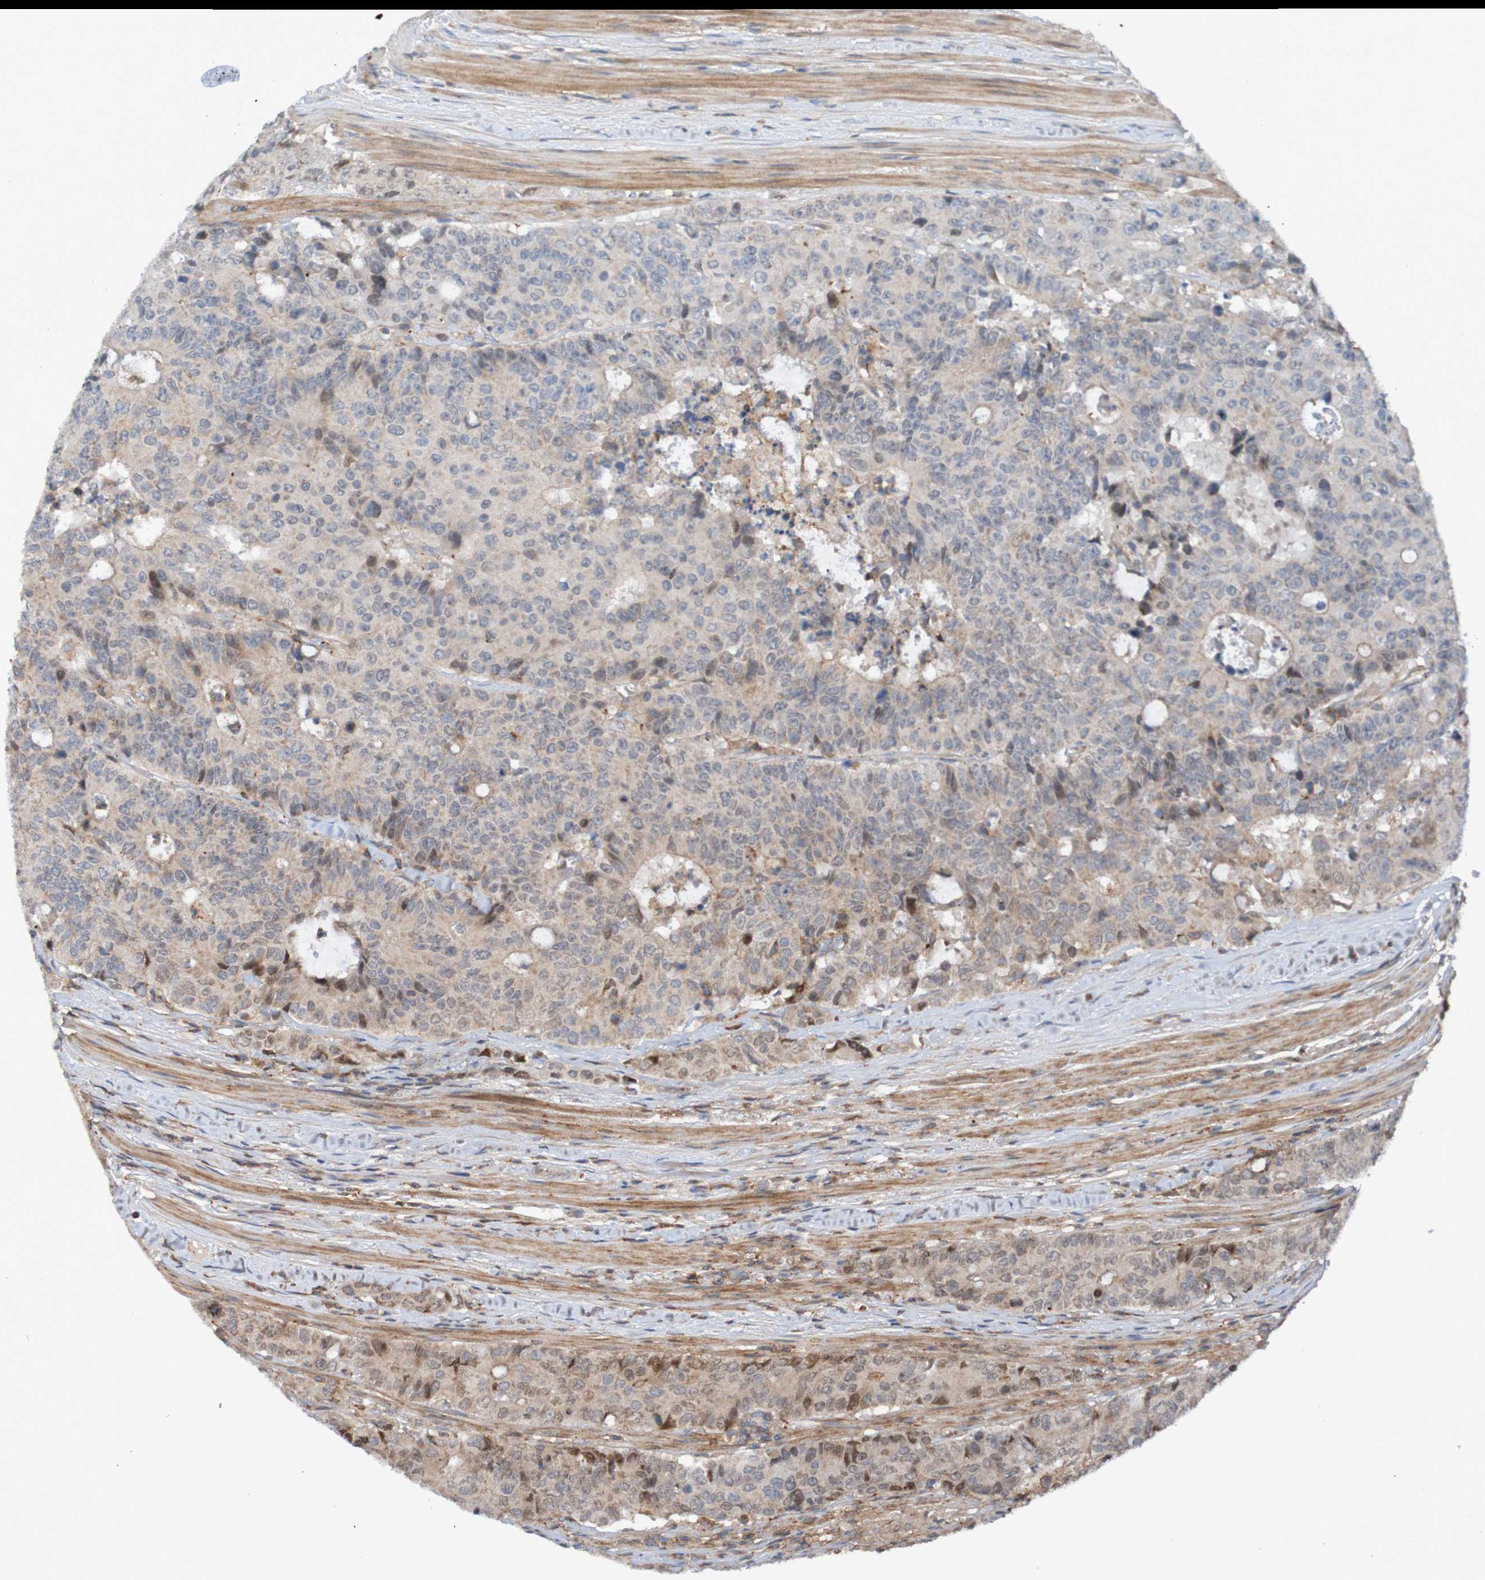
{"staining": {"intensity": "weak", "quantity": ">75%", "location": "cytoplasmic/membranous,nuclear"}, "tissue": "colorectal cancer", "cell_type": "Tumor cells", "image_type": "cancer", "snomed": [{"axis": "morphology", "description": "Adenocarcinoma, NOS"}, {"axis": "topography", "description": "Colon"}], "caption": "Colorectal cancer (adenocarcinoma) stained with DAB (3,3'-diaminobenzidine) immunohistochemistry exhibits low levels of weak cytoplasmic/membranous and nuclear staining in approximately >75% of tumor cells.", "gene": "PDGFB", "patient": {"sex": "female", "age": 86}}